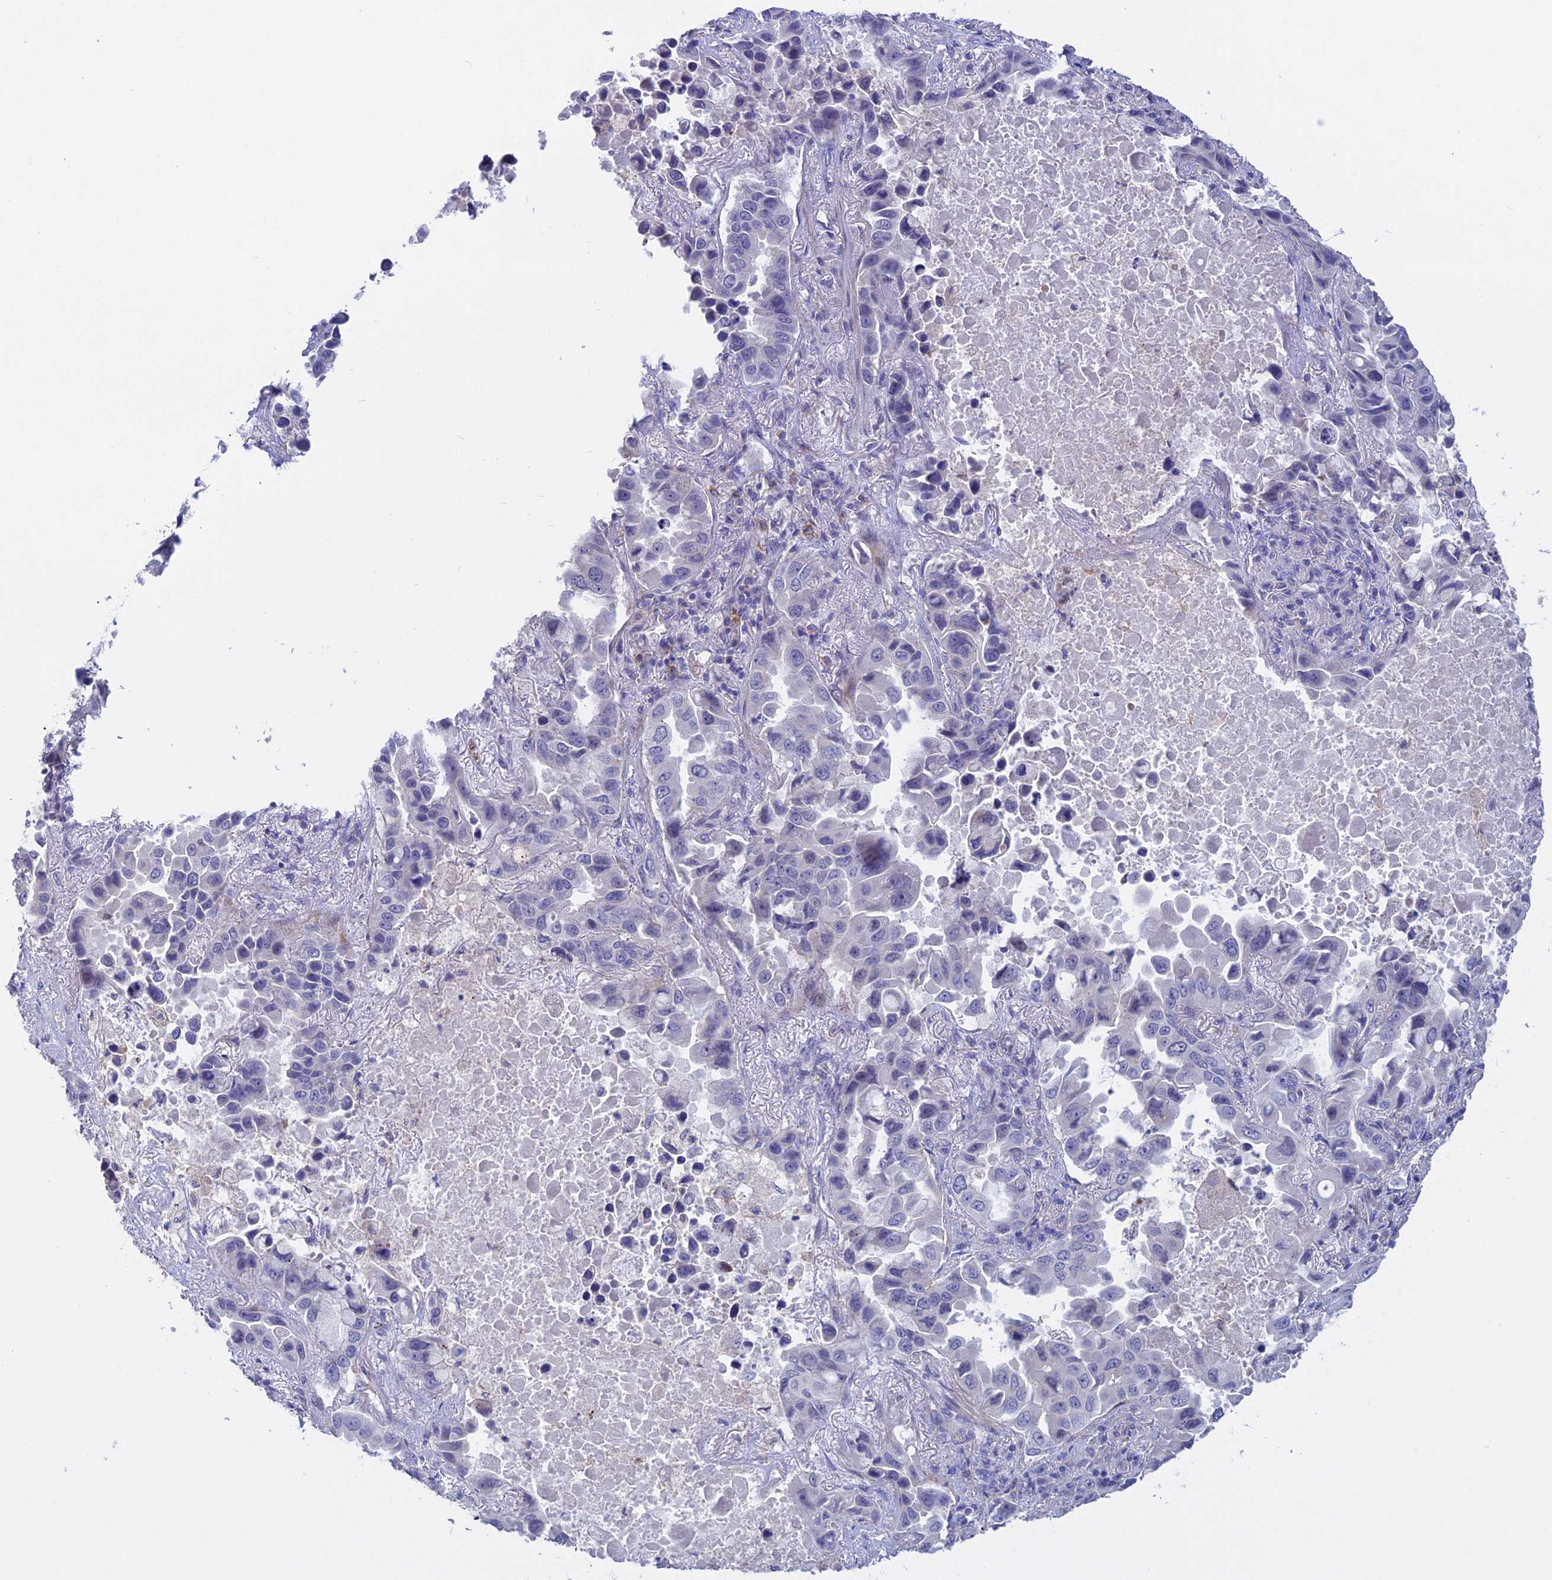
{"staining": {"intensity": "negative", "quantity": "none", "location": "none"}, "tissue": "lung cancer", "cell_type": "Tumor cells", "image_type": "cancer", "snomed": [{"axis": "morphology", "description": "Adenocarcinoma, NOS"}, {"axis": "topography", "description": "Lung"}], "caption": "IHC of lung cancer (adenocarcinoma) exhibits no positivity in tumor cells.", "gene": "SLC2A6", "patient": {"sex": "male", "age": 64}}